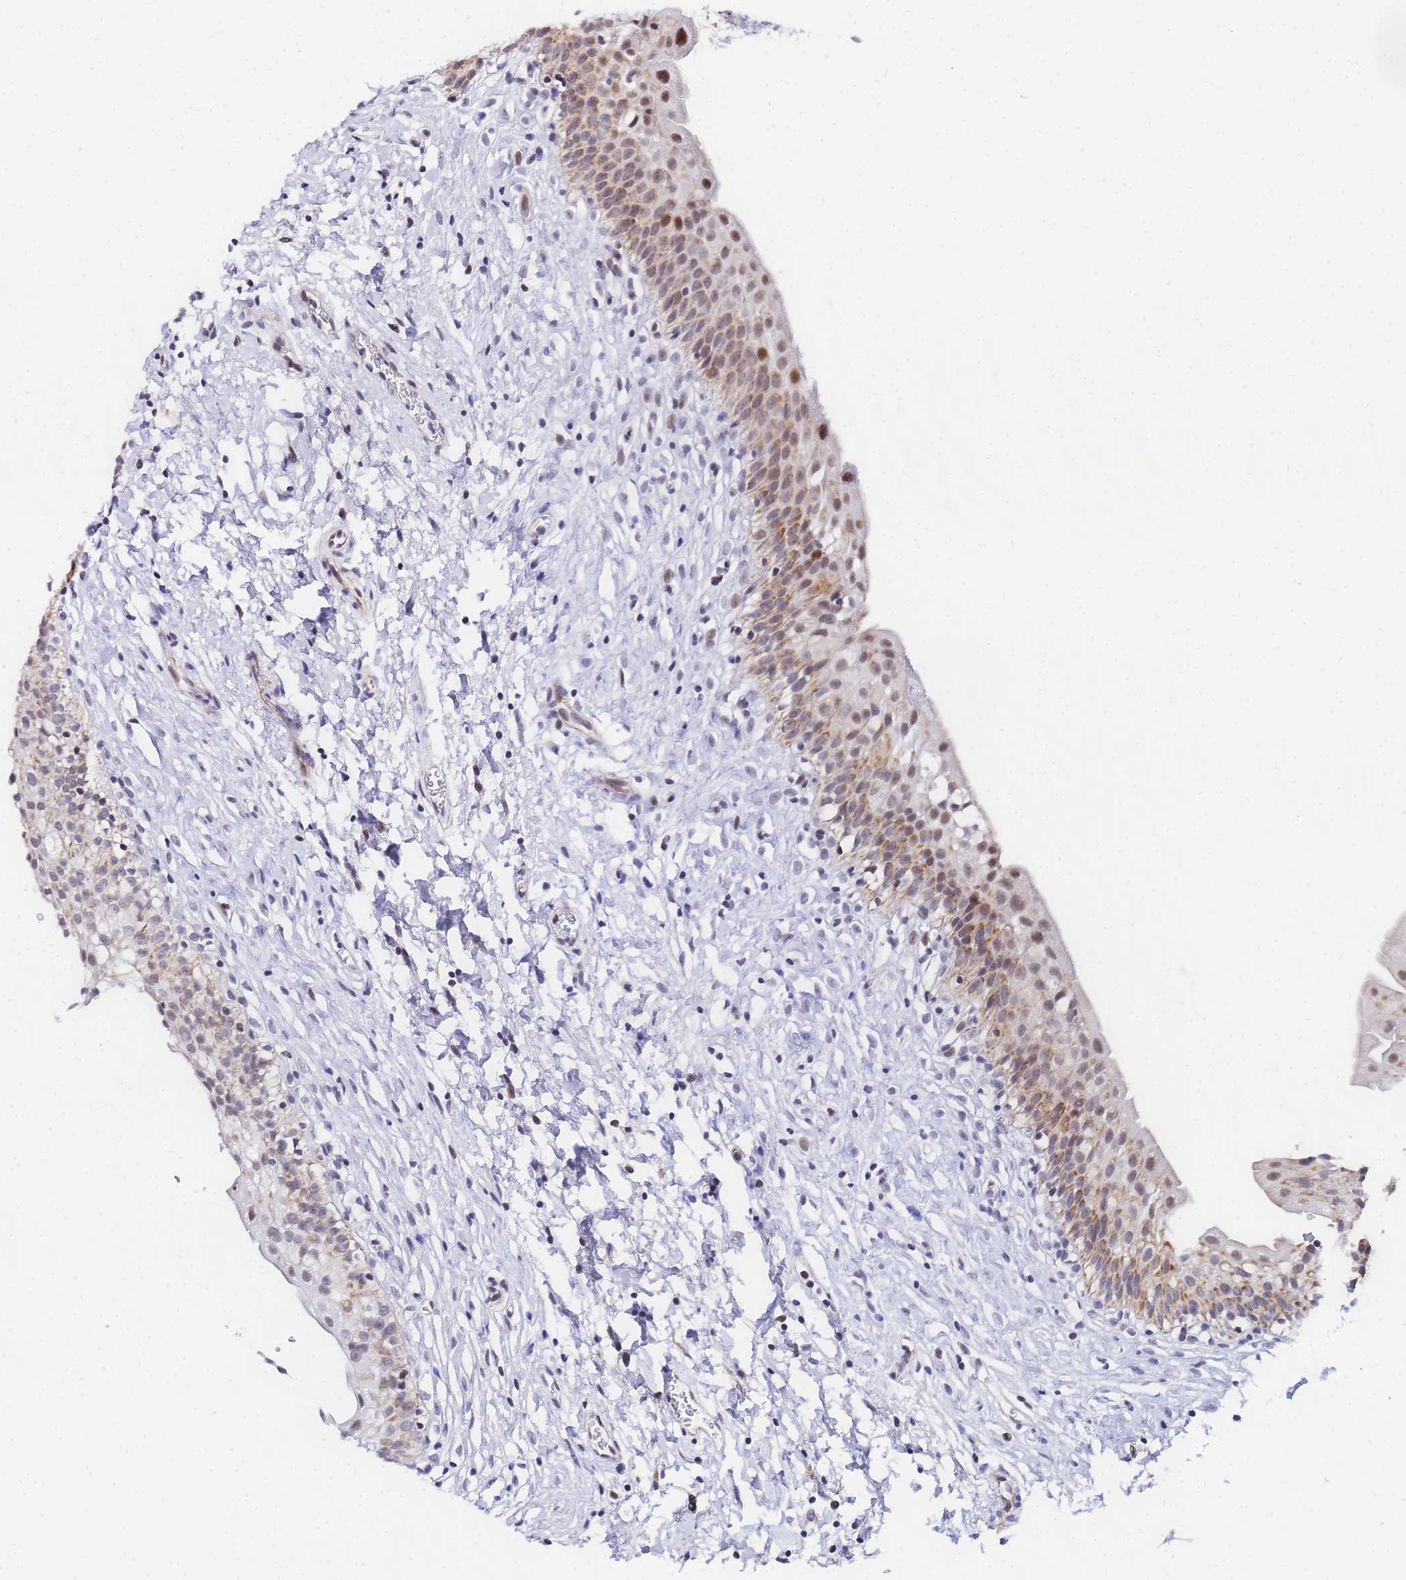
{"staining": {"intensity": "moderate", "quantity": "25%-75%", "location": "cytoplasmic/membranous,nuclear"}, "tissue": "urinary bladder", "cell_type": "Urothelial cells", "image_type": "normal", "snomed": [{"axis": "morphology", "description": "Normal tissue, NOS"}, {"axis": "topography", "description": "Urinary bladder"}], "caption": "Immunohistochemical staining of unremarkable urinary bladder shows 25%-75% levels of moderate cytoplasmic/membranous,nuclear protein positivity in about 25%-75% of urothelial cells.", "gene": "CKMT1A", "patient": {"sex": "male", "age": 51}}